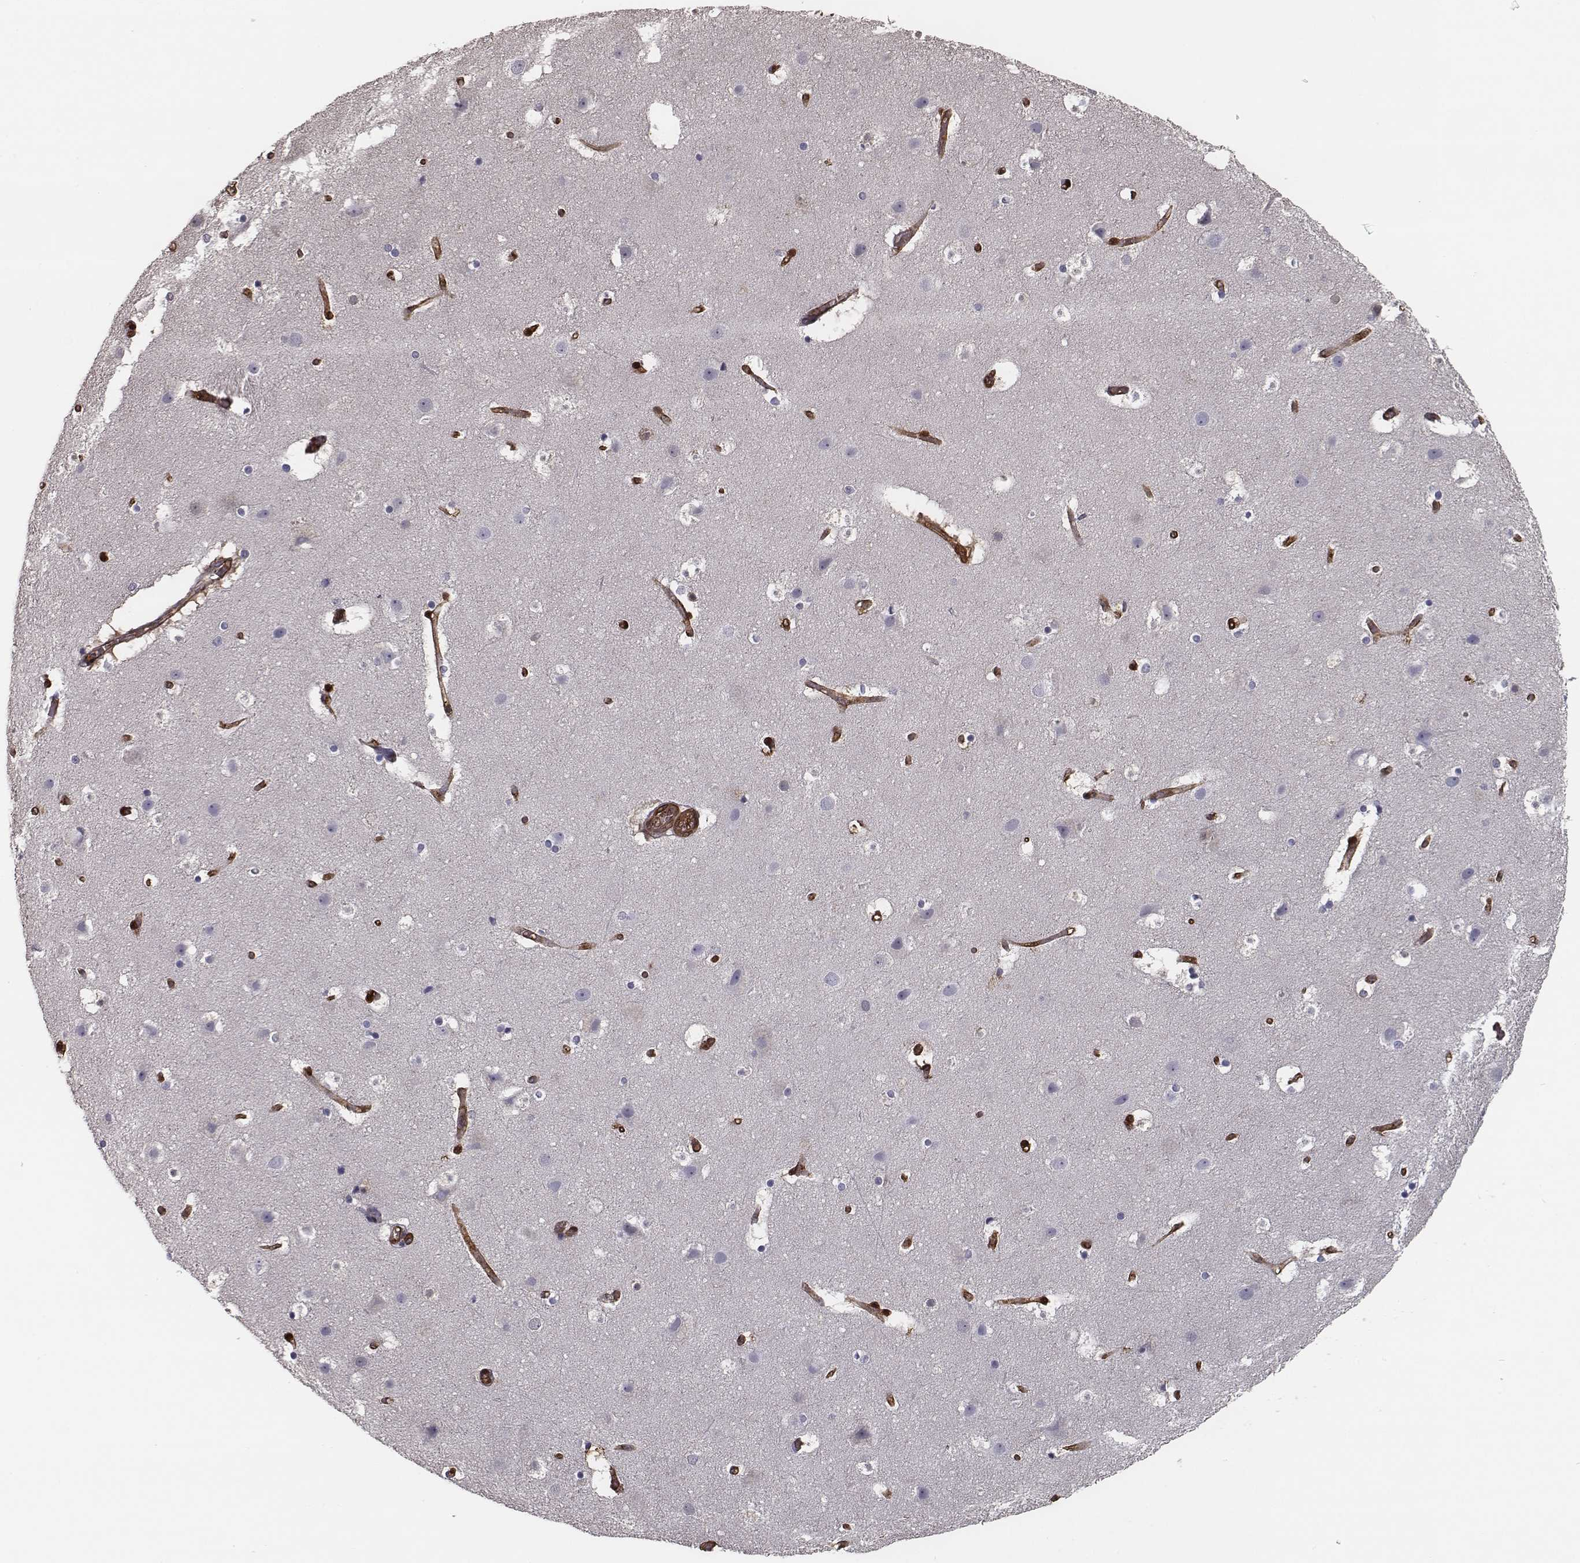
{"staining": {"intensity": "moderate", "quantity": ">75%", "location": "cytoplasmic/membranous"}, "tissue": "cerebral cortex", "cell_type": "Endothelial cells", "image_type": "normal", "snomed": [{"axis": "morphology", "description": "Normal tissue, NOS"}, {"axis": "topography", "description": "Cerebral cortex"}], "caption": "Protein staining displays moderate cytoplasmic/membranous staining in approximately >75% of endothelial cells in unremarkable cerebral cortex. (DAB IHC with brightfield microscopy, high magnification).", "gene": "ISYNA1", "patient": {"sex": "female", "age": 52}}